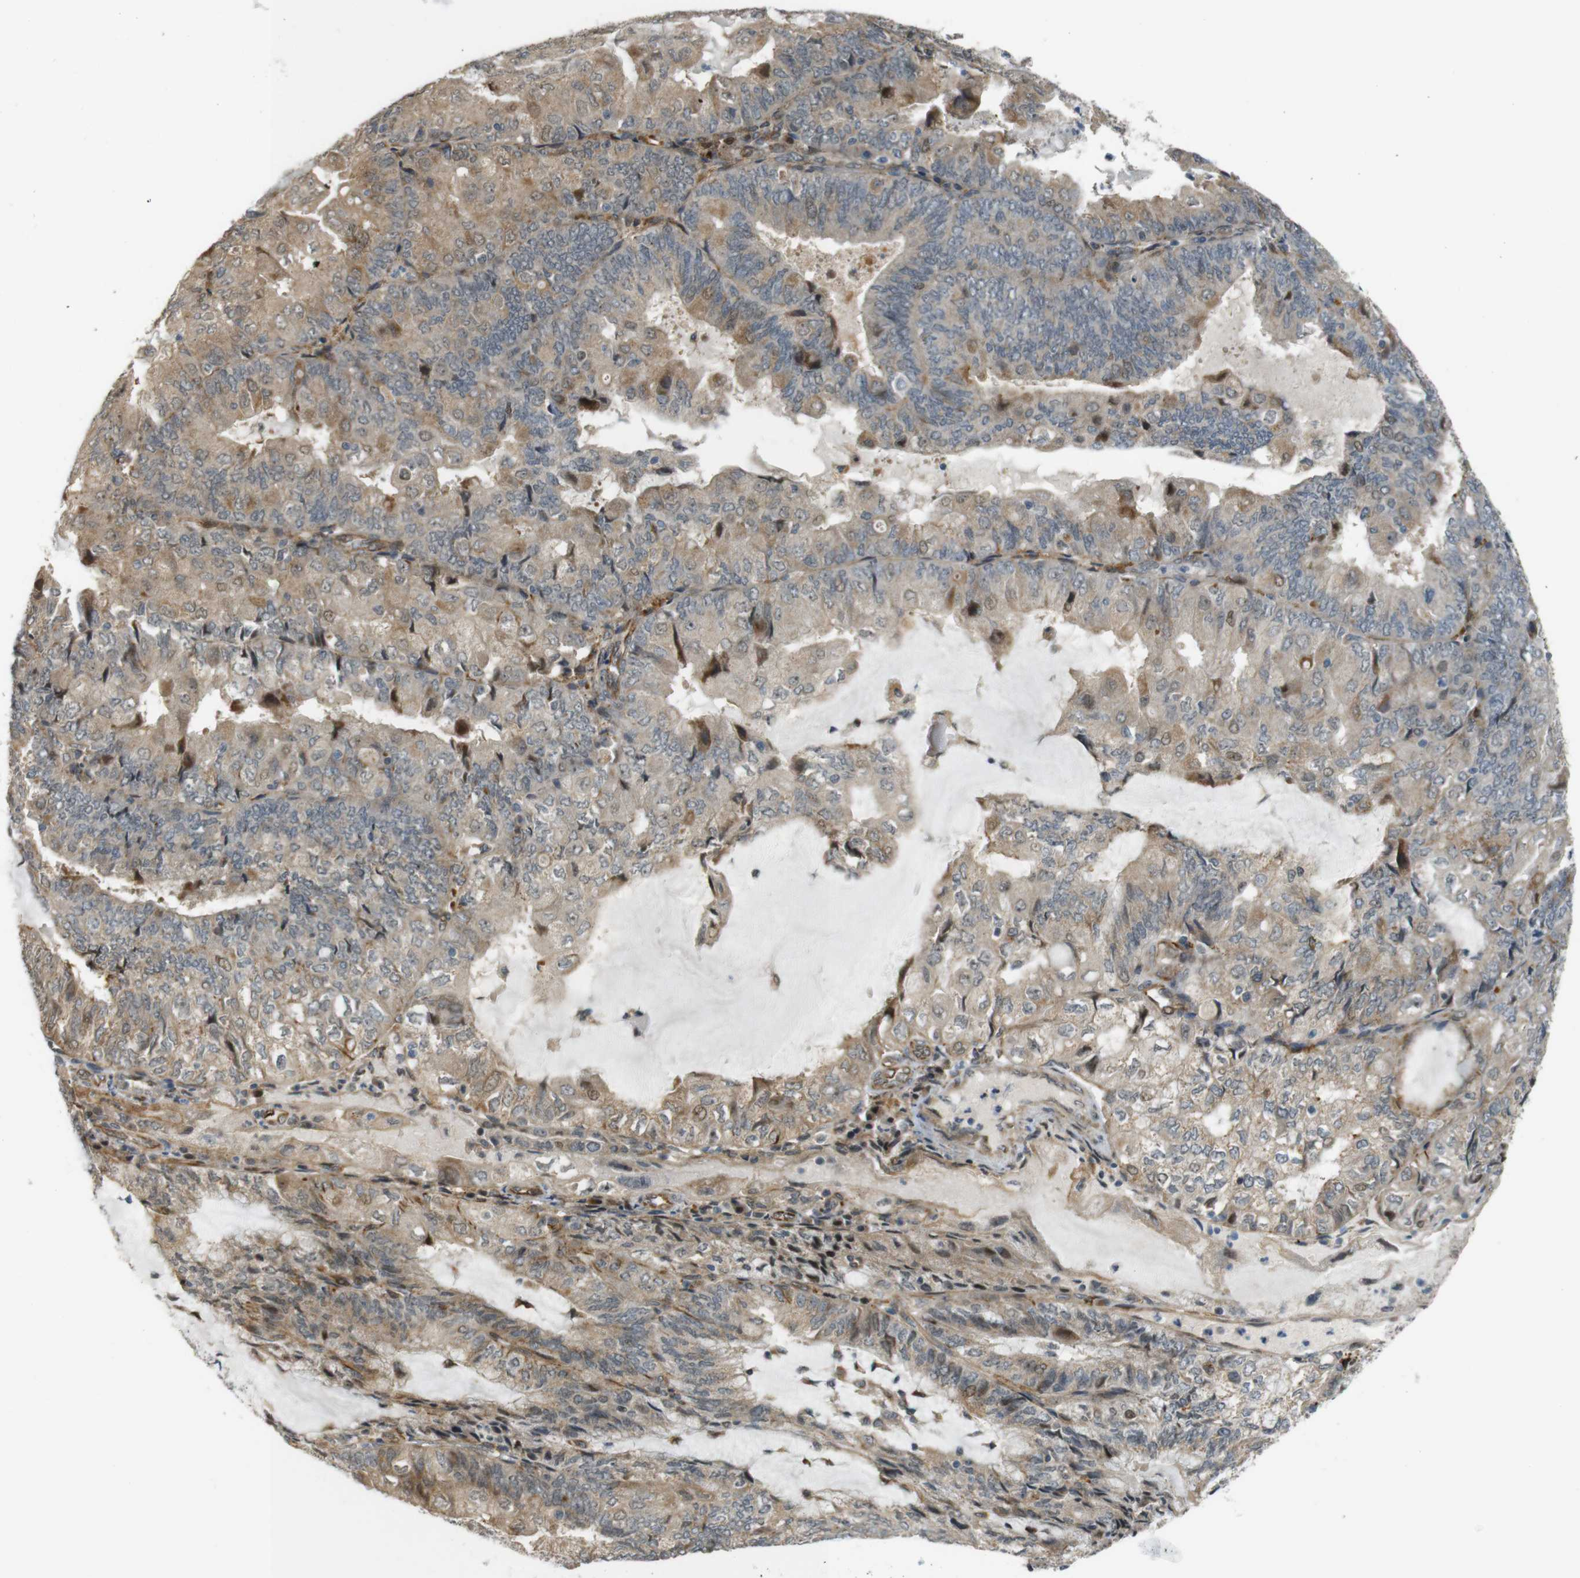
{"staining": {"intensity": "moderate", "quantity": "25%-75%", "location": "cytoplasmic/membranous,nuclear"}, "tissue": "endometrial cancer", "cell_type": "Tumor cells", "image_type": "cancer", "snomed": [{"axis": "morphology", "description": "Adenocarcinoma, NOS"}, {"axis": "topography", "description": "Endometrium"}], "caption": "A brown stain shows moderate cytoplasmic/membranous and nuclear expression of a protein in adenocarcinoma (endometrial) tumor cells.", "gene": "TSPAN9", "patient": {"sex": "female", "age": 81}}